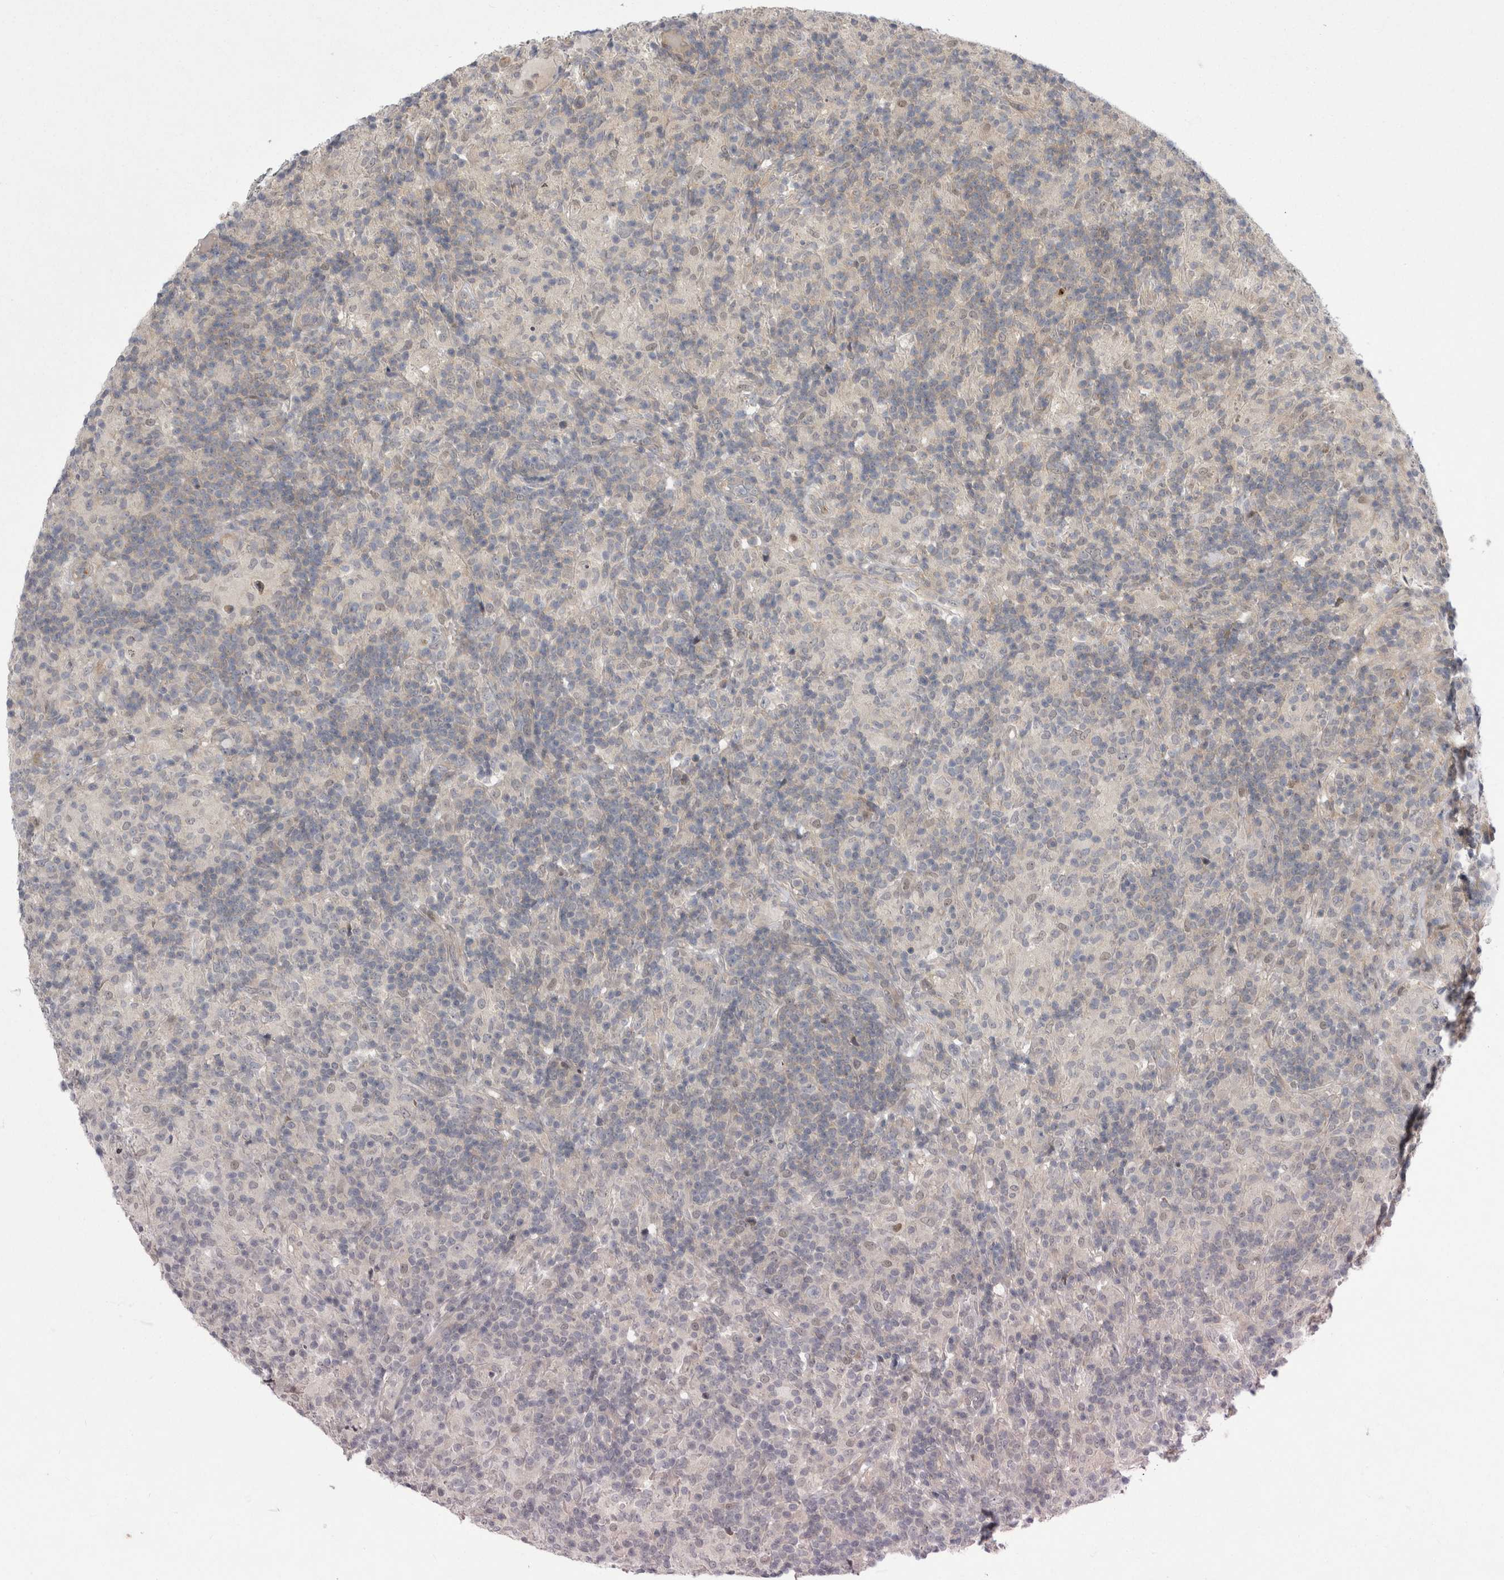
{"staining": {"intensity": "negative", "quantity": "none", "location": "none"}, "tissue": "lymphoma", "cell_type": "Tumor cells", "image_type": "cancer", "snomed": [{"axis": "morphology", "description": "Hodgkin's disease, NOS"}, {"axis": "topography", "description": "Lymph node"}], "caption": "There is no significant positivity in tumor cells of lymphoma.", "gene": "NENF", "patient": {"sex": "male", "age": 70}}